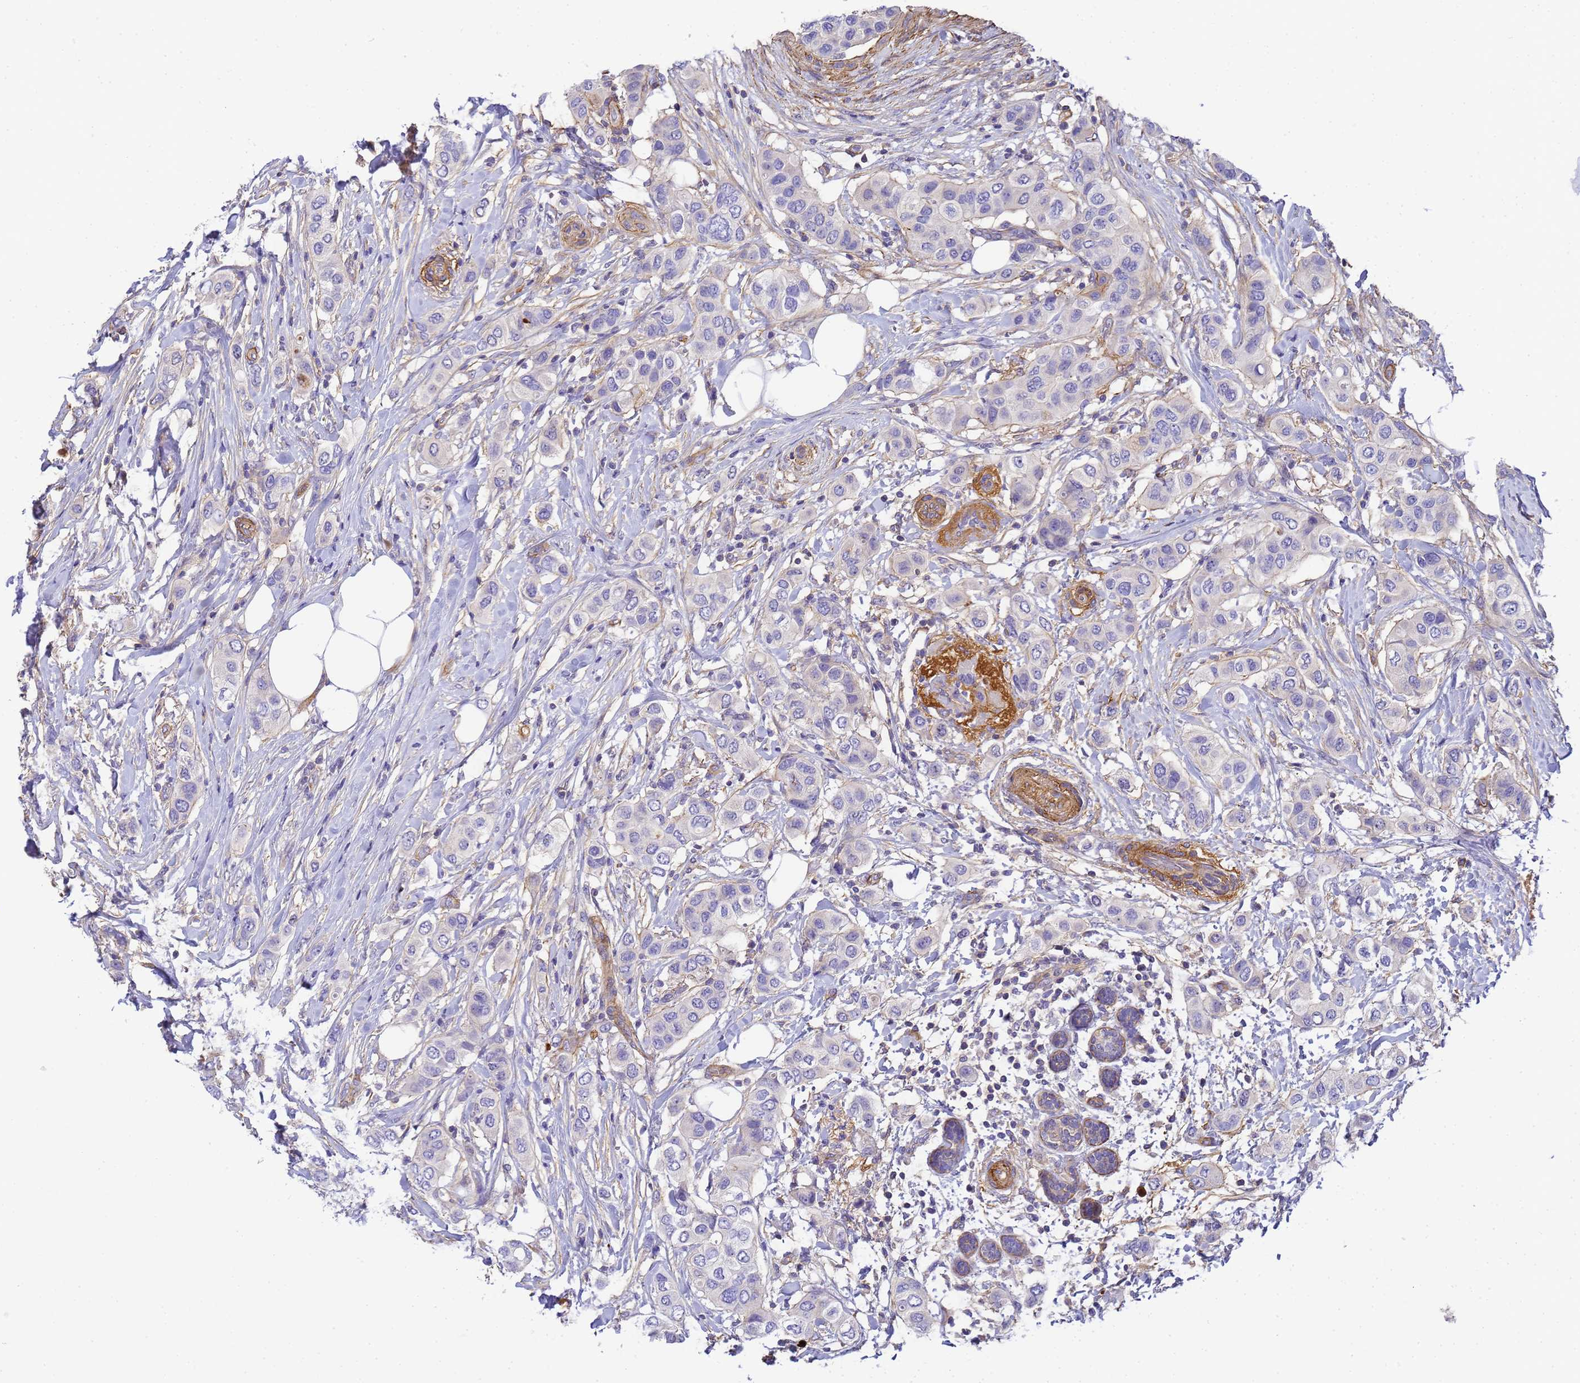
{"staining": {"intensity": "negative", "quantity": "none", "location": "none"}, "tissue": "breast cancer", "cell_type": "Tumor cells", "image_type": "cancer", "snomed": [{"axis": "morphology", "description": "Lobular carcinoma"}, {"axis": "topography", "description": "Breast"}], "caption": "Immunohistochemistry (IHC) histopathology image of human breast lobular carcinoma stained for a protein (brown), which demonstrates no expression in tumor cells.", "gene": "MYL12A", "patient": {"sex": "female", "age": 51}}